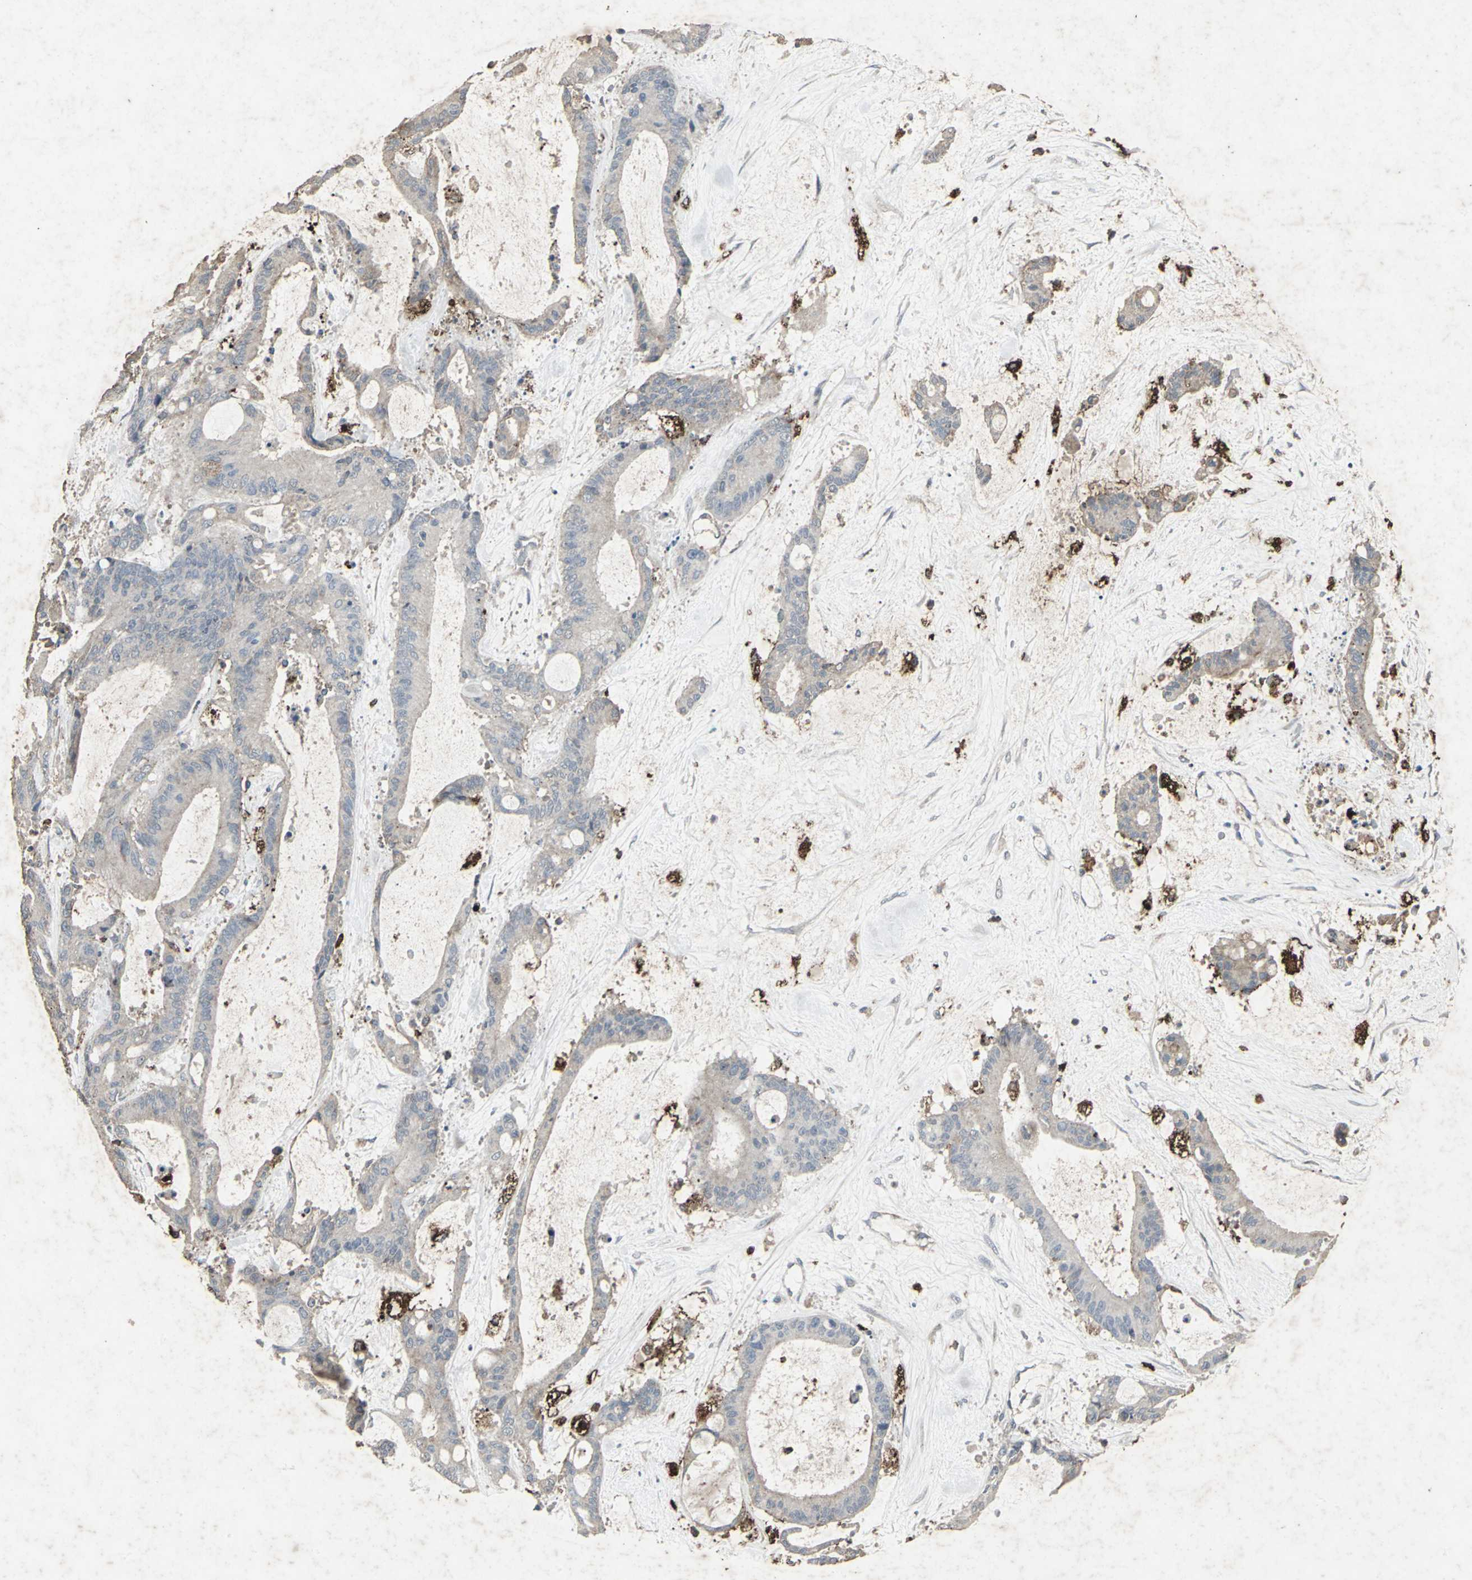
{"staining": {"intensity": "weak", "quantity": ">75%", "location": "cytoplasmic/membranous"}, "tissue": "liver cancer", "cell_type": "Tumor cells", "image_type": "cancer", "snomed": [{"axis": "morphology", "description": "Cholangiocarcinoma"}, {"axis": "topography", "description": "Liver"}], "caption": "High-magnification brightfield microscopy of liver cholangiocarcinoma stained with DAB (brown) and counterstained with hematoxylin (blue). tumor cells exhibit weak cytoplasmic/membranous positivity is appreciated in approximately>75% of cells.", "gene": "CCR9", "patient": {"sex": "female", "age": 73}}